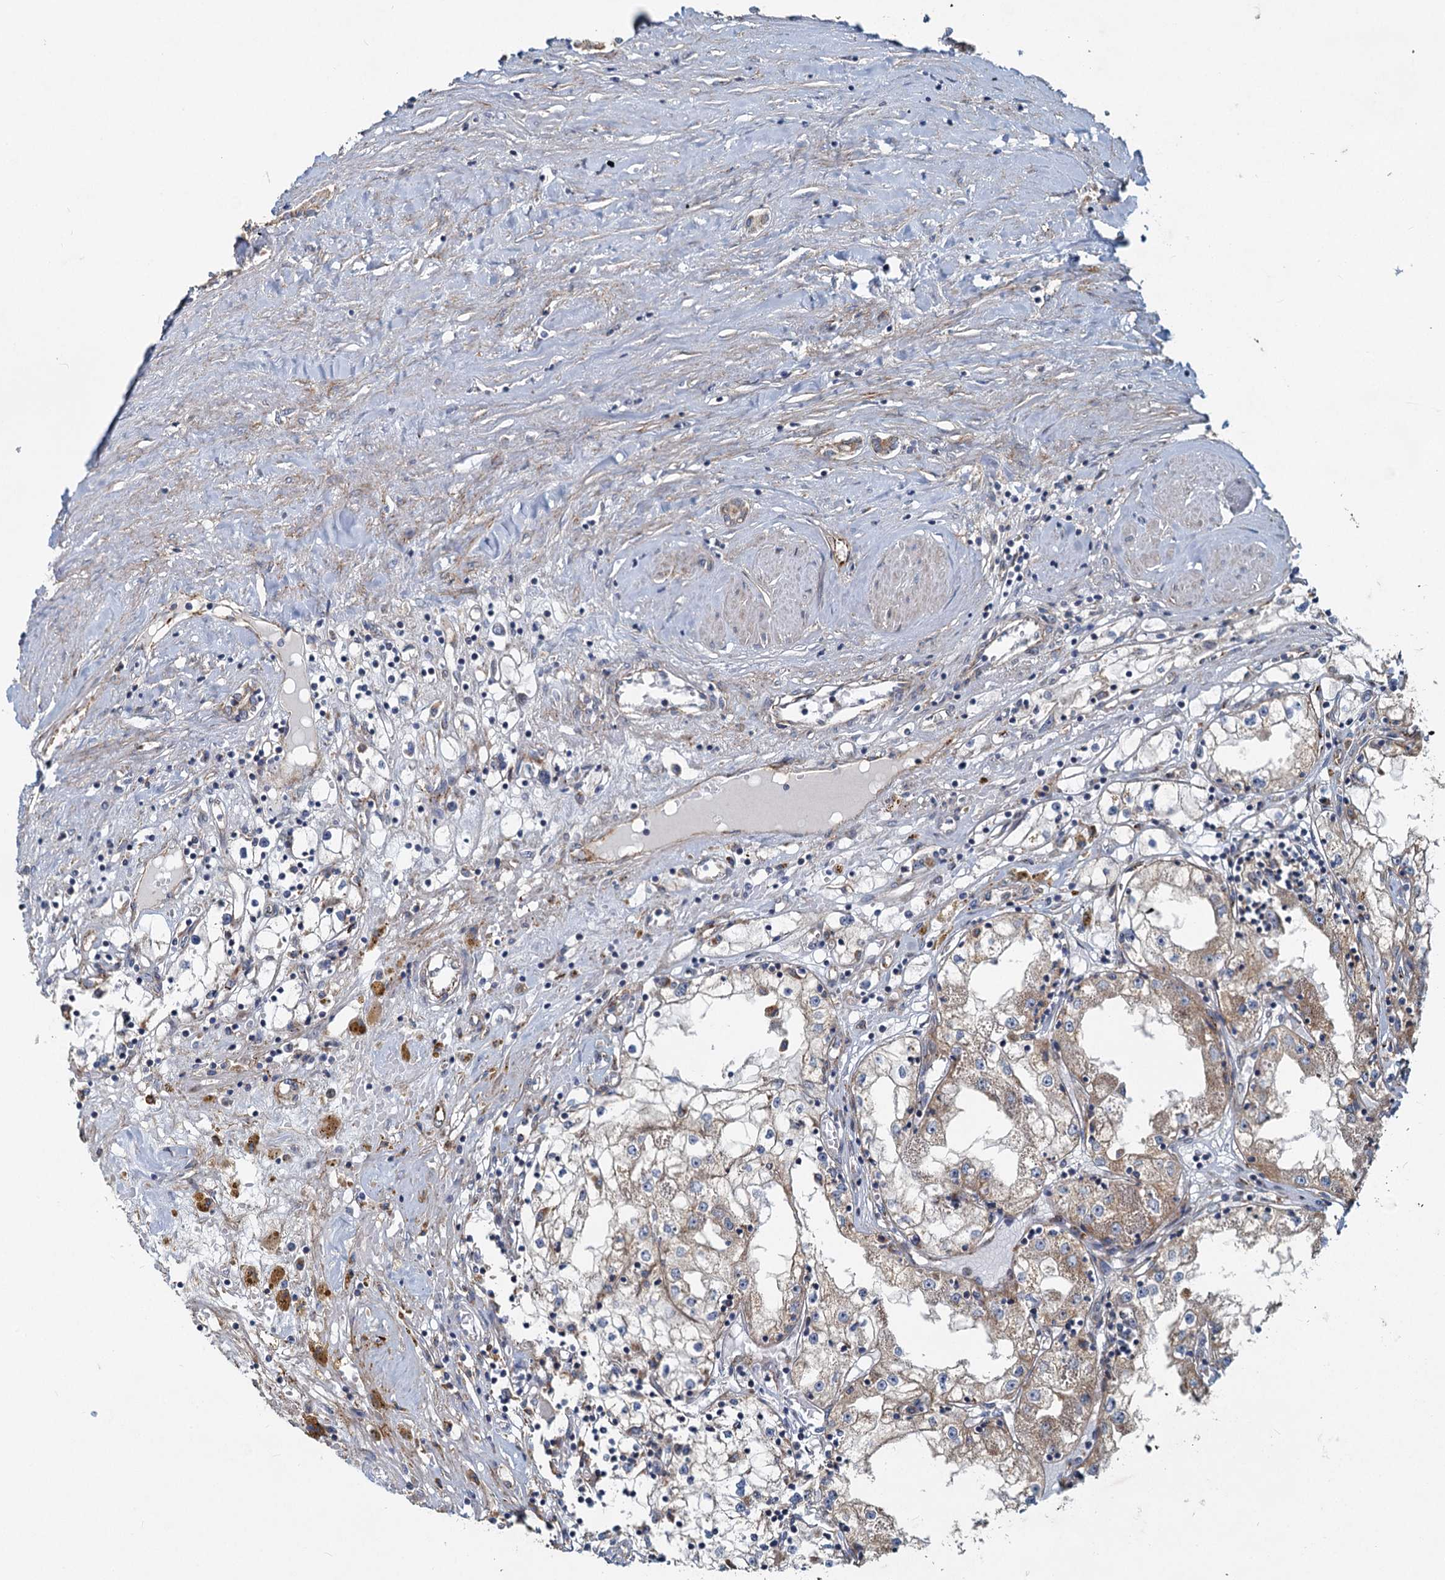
{"staining": {"intensity": "weak", "quantity": "25%-75%", "location": "cytoplasmic/membranous"}, "tissue": "renal cancer", "cell_type": "Tumor cells", "image_type": "cancer", "snomed": [{"axis": "morphology", "description": "Adenocarcinoma, NOS"}, {"axis": "topography", "description": "Kidney"}], "caption": "High-power microscopy captured an immunohistochemistry (IHC) image of adenocarcinoma (renal), revealing weak cytoplasmic/membranous staining in approximately 25%-75% of tumor cells. Nuclei are stained in blue.", "gene": "ADCY2", "patient": {"sex": "male", "age": 56}}